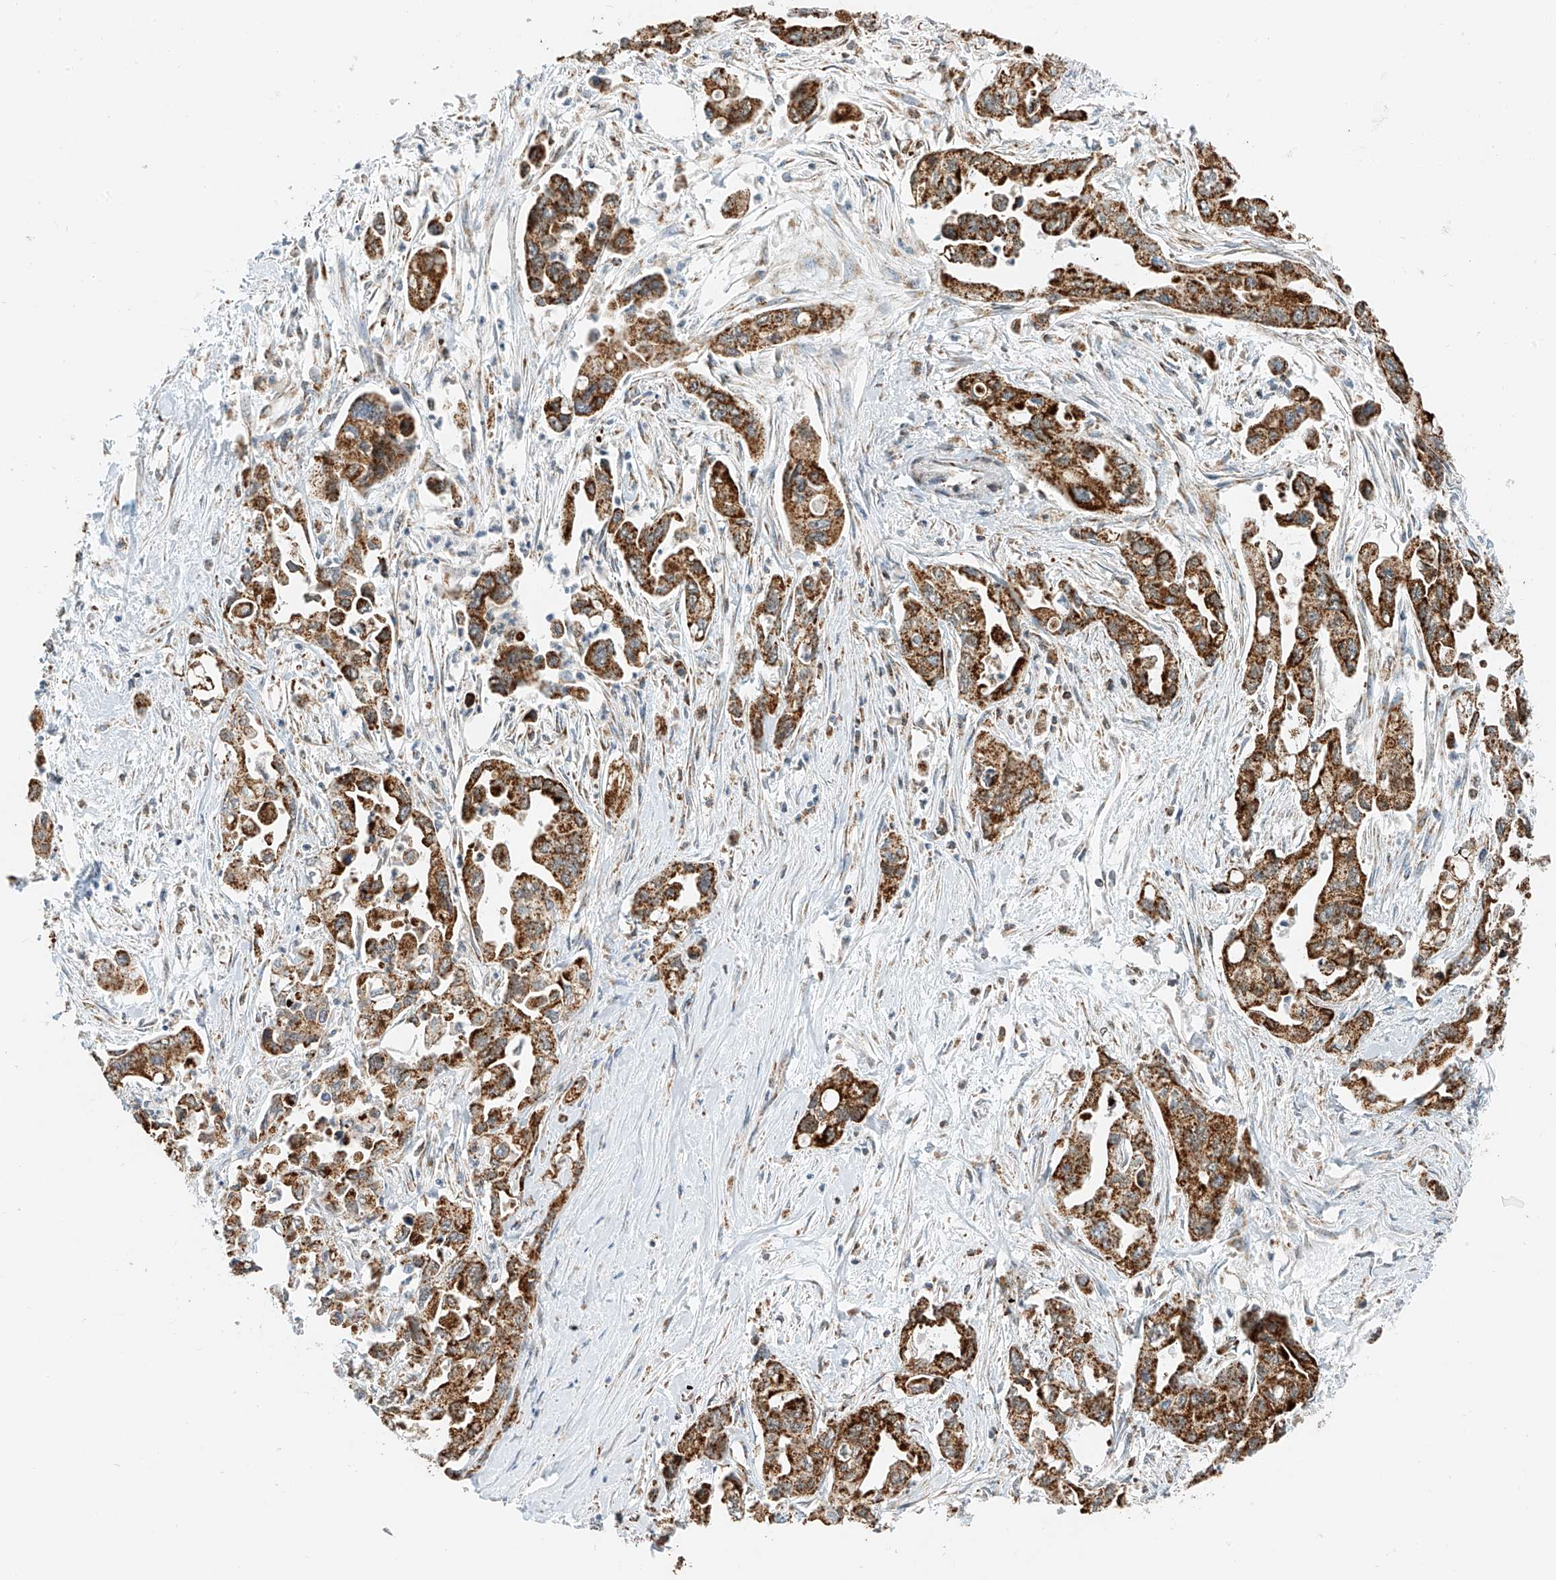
{"staining": {"intensity": "strong", "quantity": ">75%", "location": "cytoplasmic/membranous"}, "tissue": "pancreatic cancer", "cell_type": "Tumor cells", "image_type": "cancer", "snomed": [{"axis": "morphology", "description": "Adenocarcinoma, NOS"}, {"axis": "topography", "description": "Pancreas"}], "caption": "A brown stain labels strong cytoplasmic/membranous staining of a protein in pancreatic cancer (adenocarcinoma) tumor cells. The staining is performed using DAB brown chromogen to label protein expression. The nuclei are counter-stained blue using hematoxylin.", "gene": "PPA2", "patient": {"sex": "male", "age": 70}}